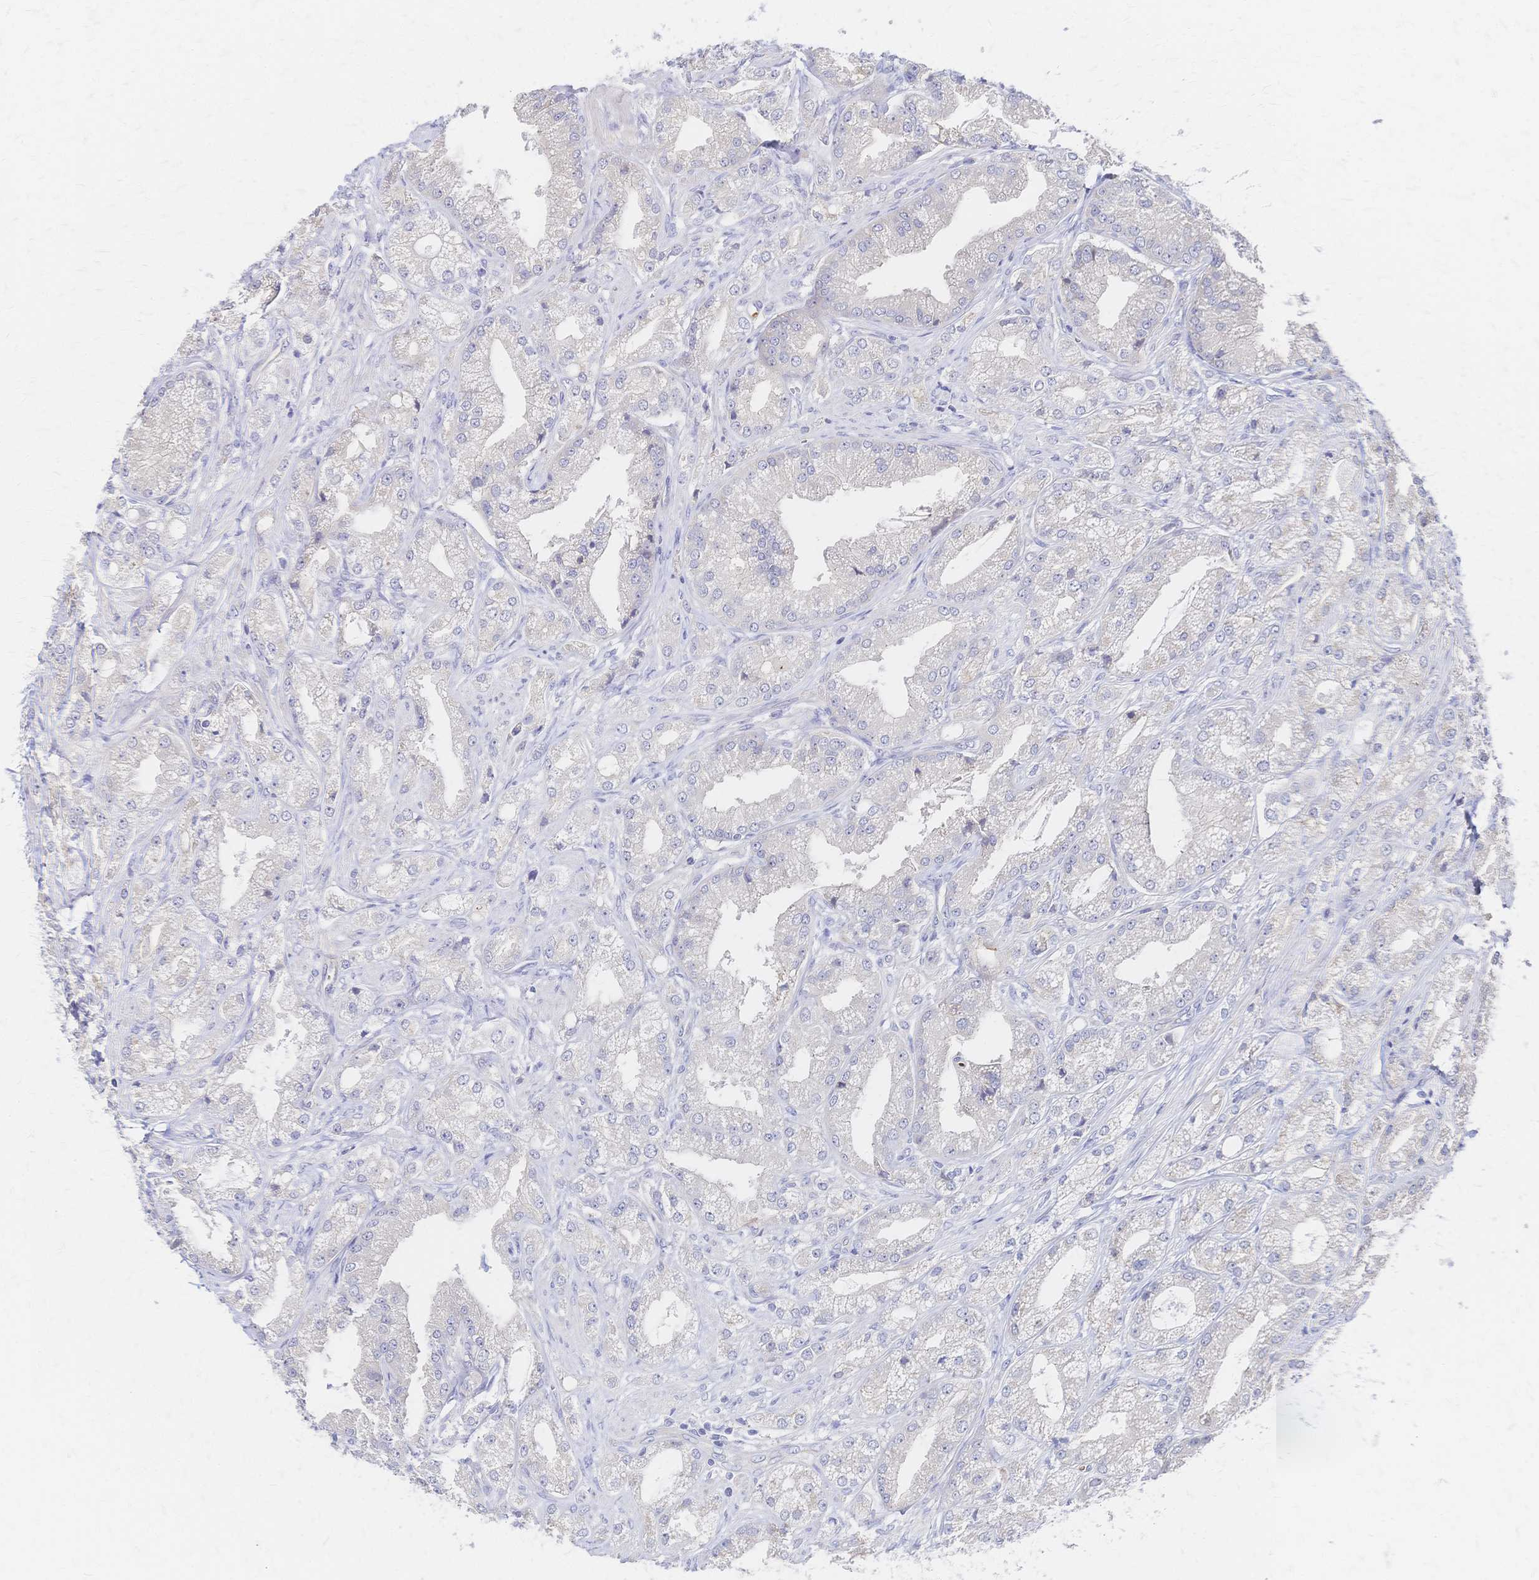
{"staining": {"intensity": "negative", "quantity": "none", "location": "none"}, "tissue": "prostate cancer", "cell_type": "Tumor cells", "image_type": "cancer", "snomed": [{"axis": "morphology", "description": "Adenocarcinoma, High grade"}, {"axis": "topography", "description": "Prostate"}], "caption": "IHC micrograph of prostate cancer stained for a protein (brown), which reveals no staining in tumor cells.", "gene": "SLC5A1", "patient": {"sex": "male", "age": 61}}